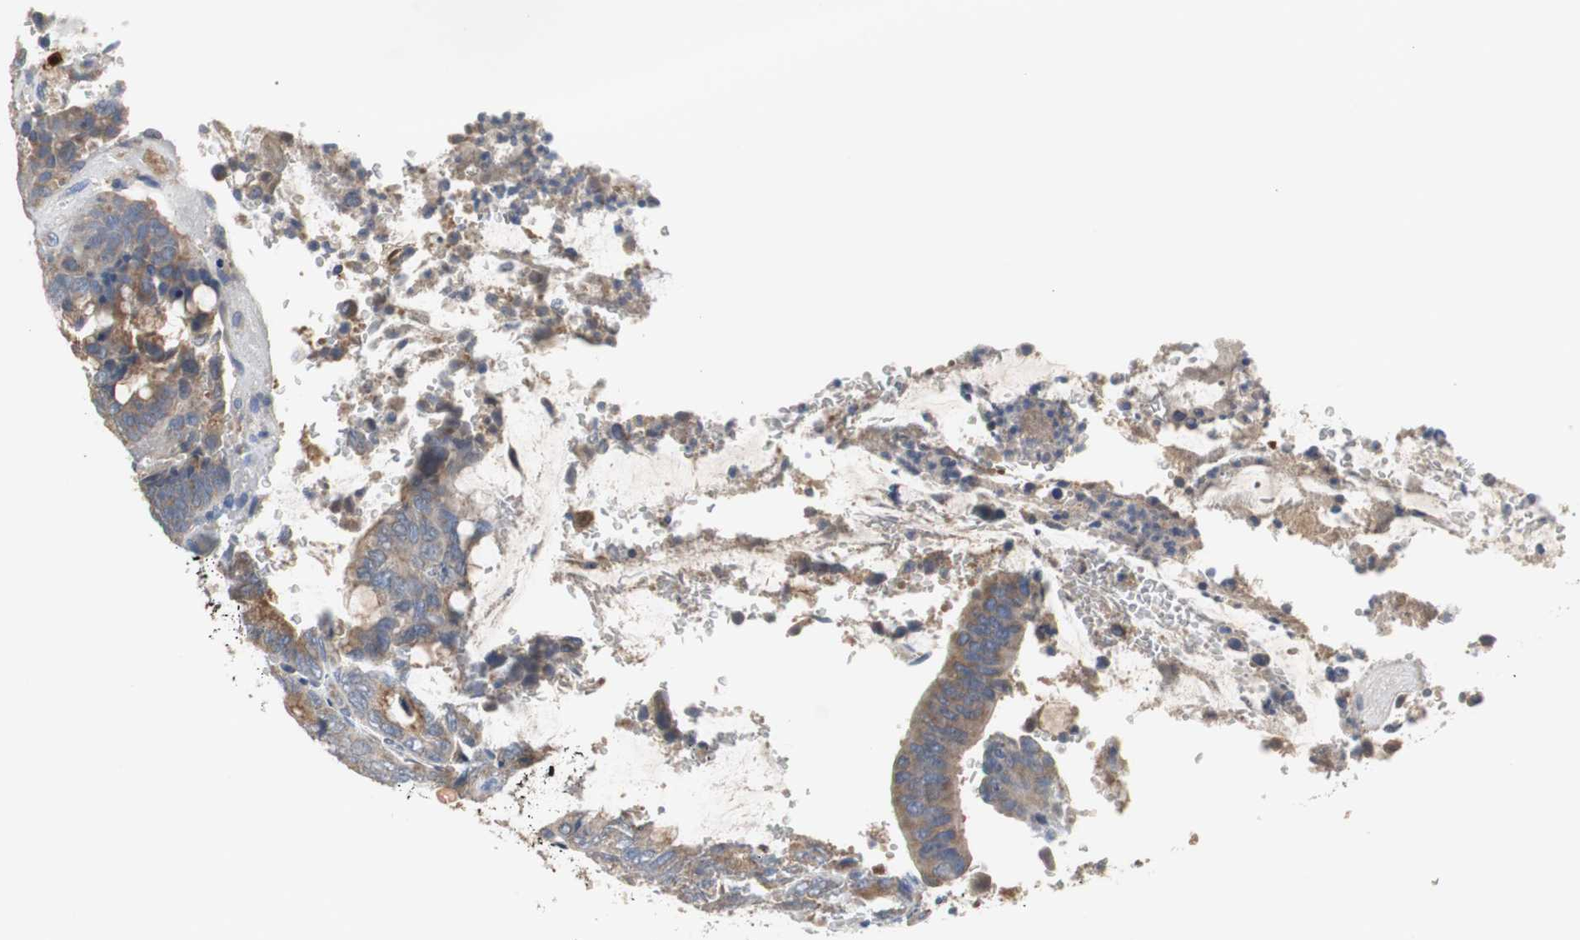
{"staining": {"intensity": "moderate", "quantity": ">75%", "location": "cytoplasmic/membranous"}, "tissue": "colorectal cancer", "cell_type": "Tumor cells", "image_type": "cancer", "snomed": [{"axis": "morphology", "description": "Normal tissue, NOS"}, {"axis": "morphology", "description": "Adenocarcinoma, NOS"}, {"axis": "topography", "description": "Rectum"}, {"axis": "topography", "description": "Peripheral nerve tissue"}], "caption": "A micrograph of adenocarcinoma (colorectal) stained for a protein demonstrates moderate cytoplasmic/membranous brown staining in tumor cells. (brown staining indicates protein expression, while blue staining denotes nuclei).", "gene": "CALB2", "patient": {"sex": "male", "age": 92}}